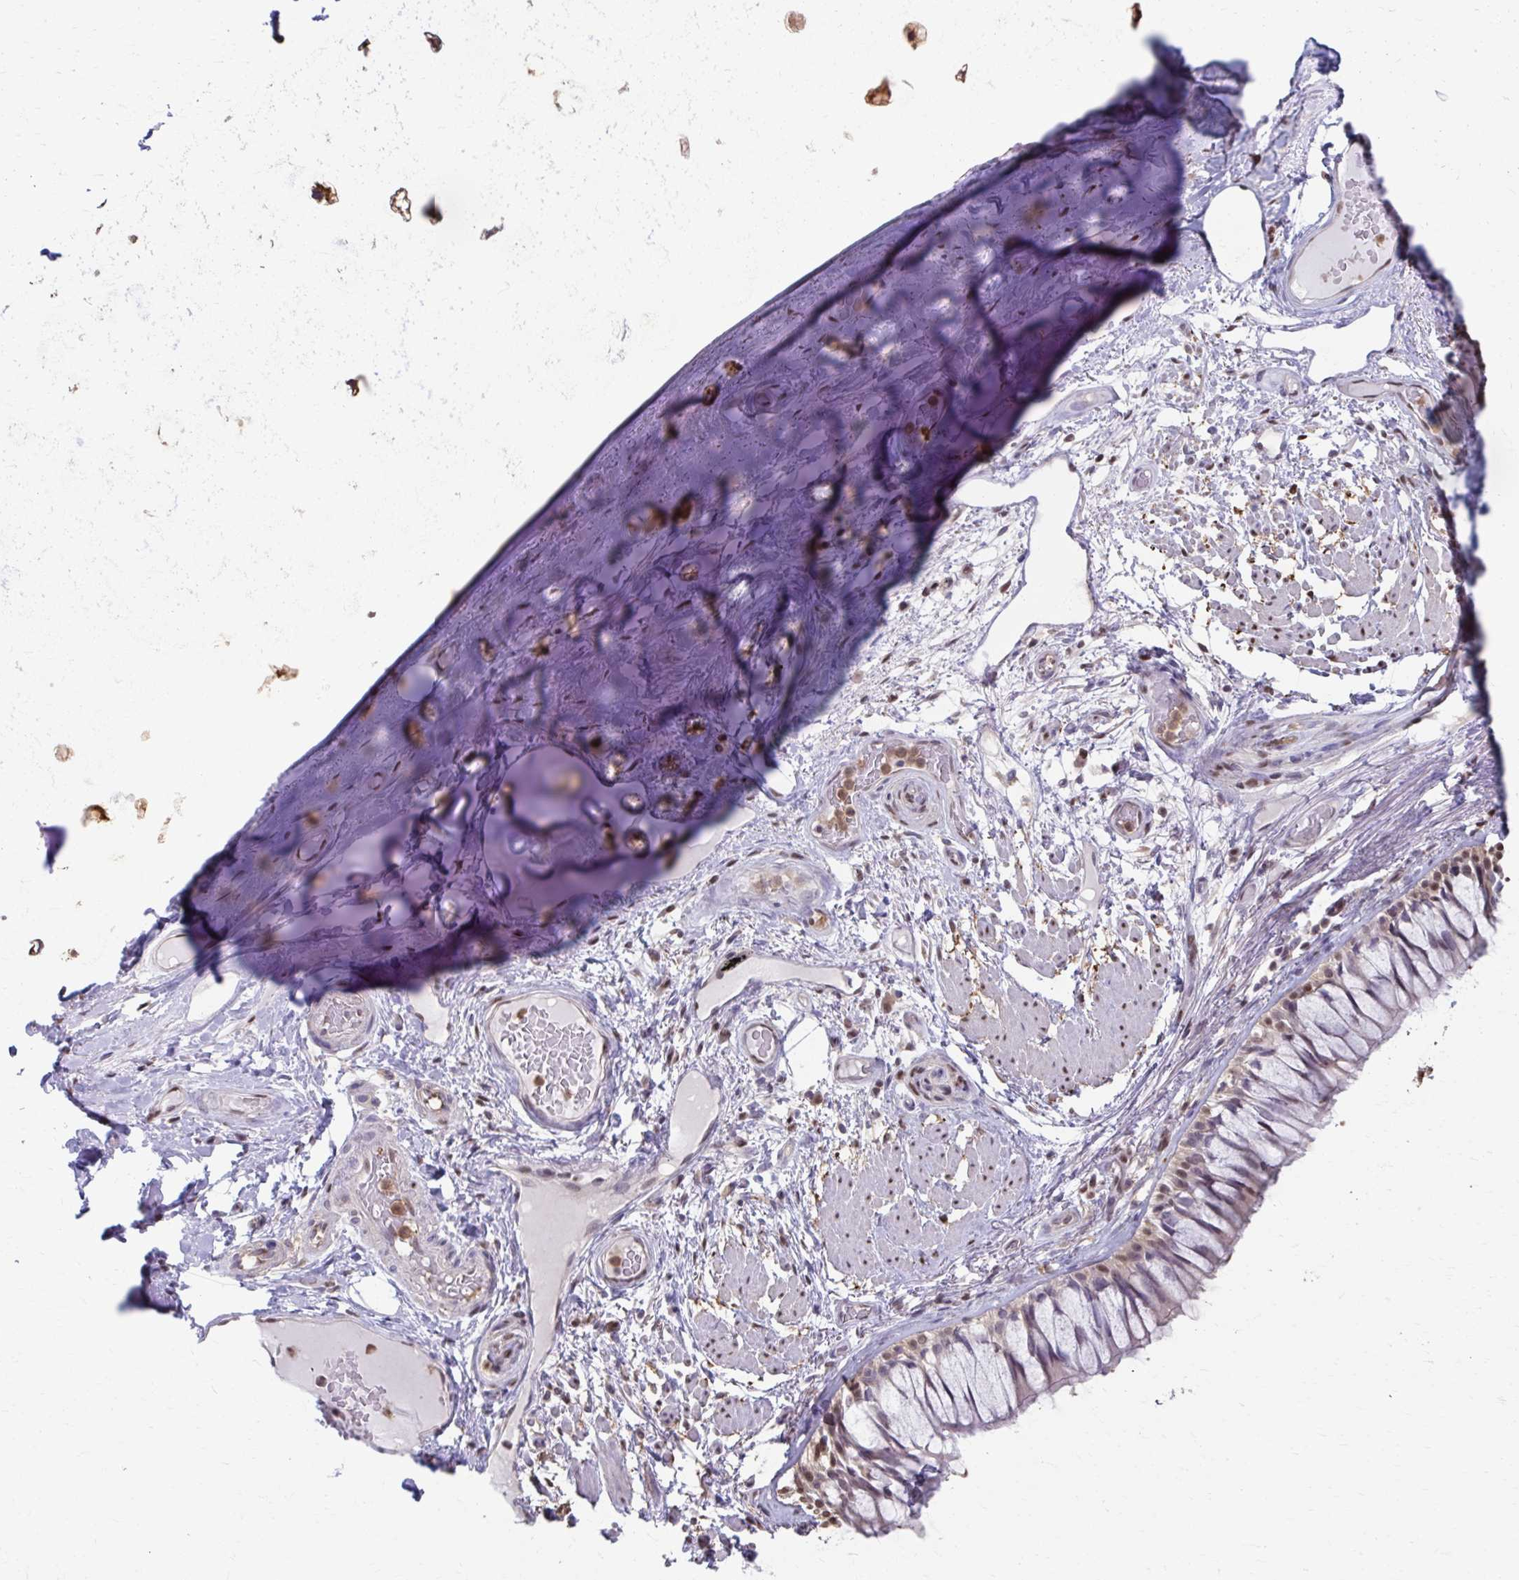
{"staining": {"intensity": "moderate", "quantity": "25%-75%", "location": "cytoplasmic/membranous,nuclear"}, "tissue": "soft tissue", "cell_type": "Chondrocytes", "image_type": "normal", "snomed": [{"axis": "morphology", "description": "Normal tissue, NOS"}, {"axis": "topography", "description": "Cartilage tissue"}, {"axis": "topography", "description": "Bronchus"}], "caption": "IHC (DAB) staining of benign human soft tissue shows moderate cytoplasmic/membranous,nuclear protein expression in about 25%-75% of chondrocytes. The protein of interest is shown in brown color, while the nuclei are stained blue.", "gene": "ING4", "patient": {"sex": "male", "age": 64}}